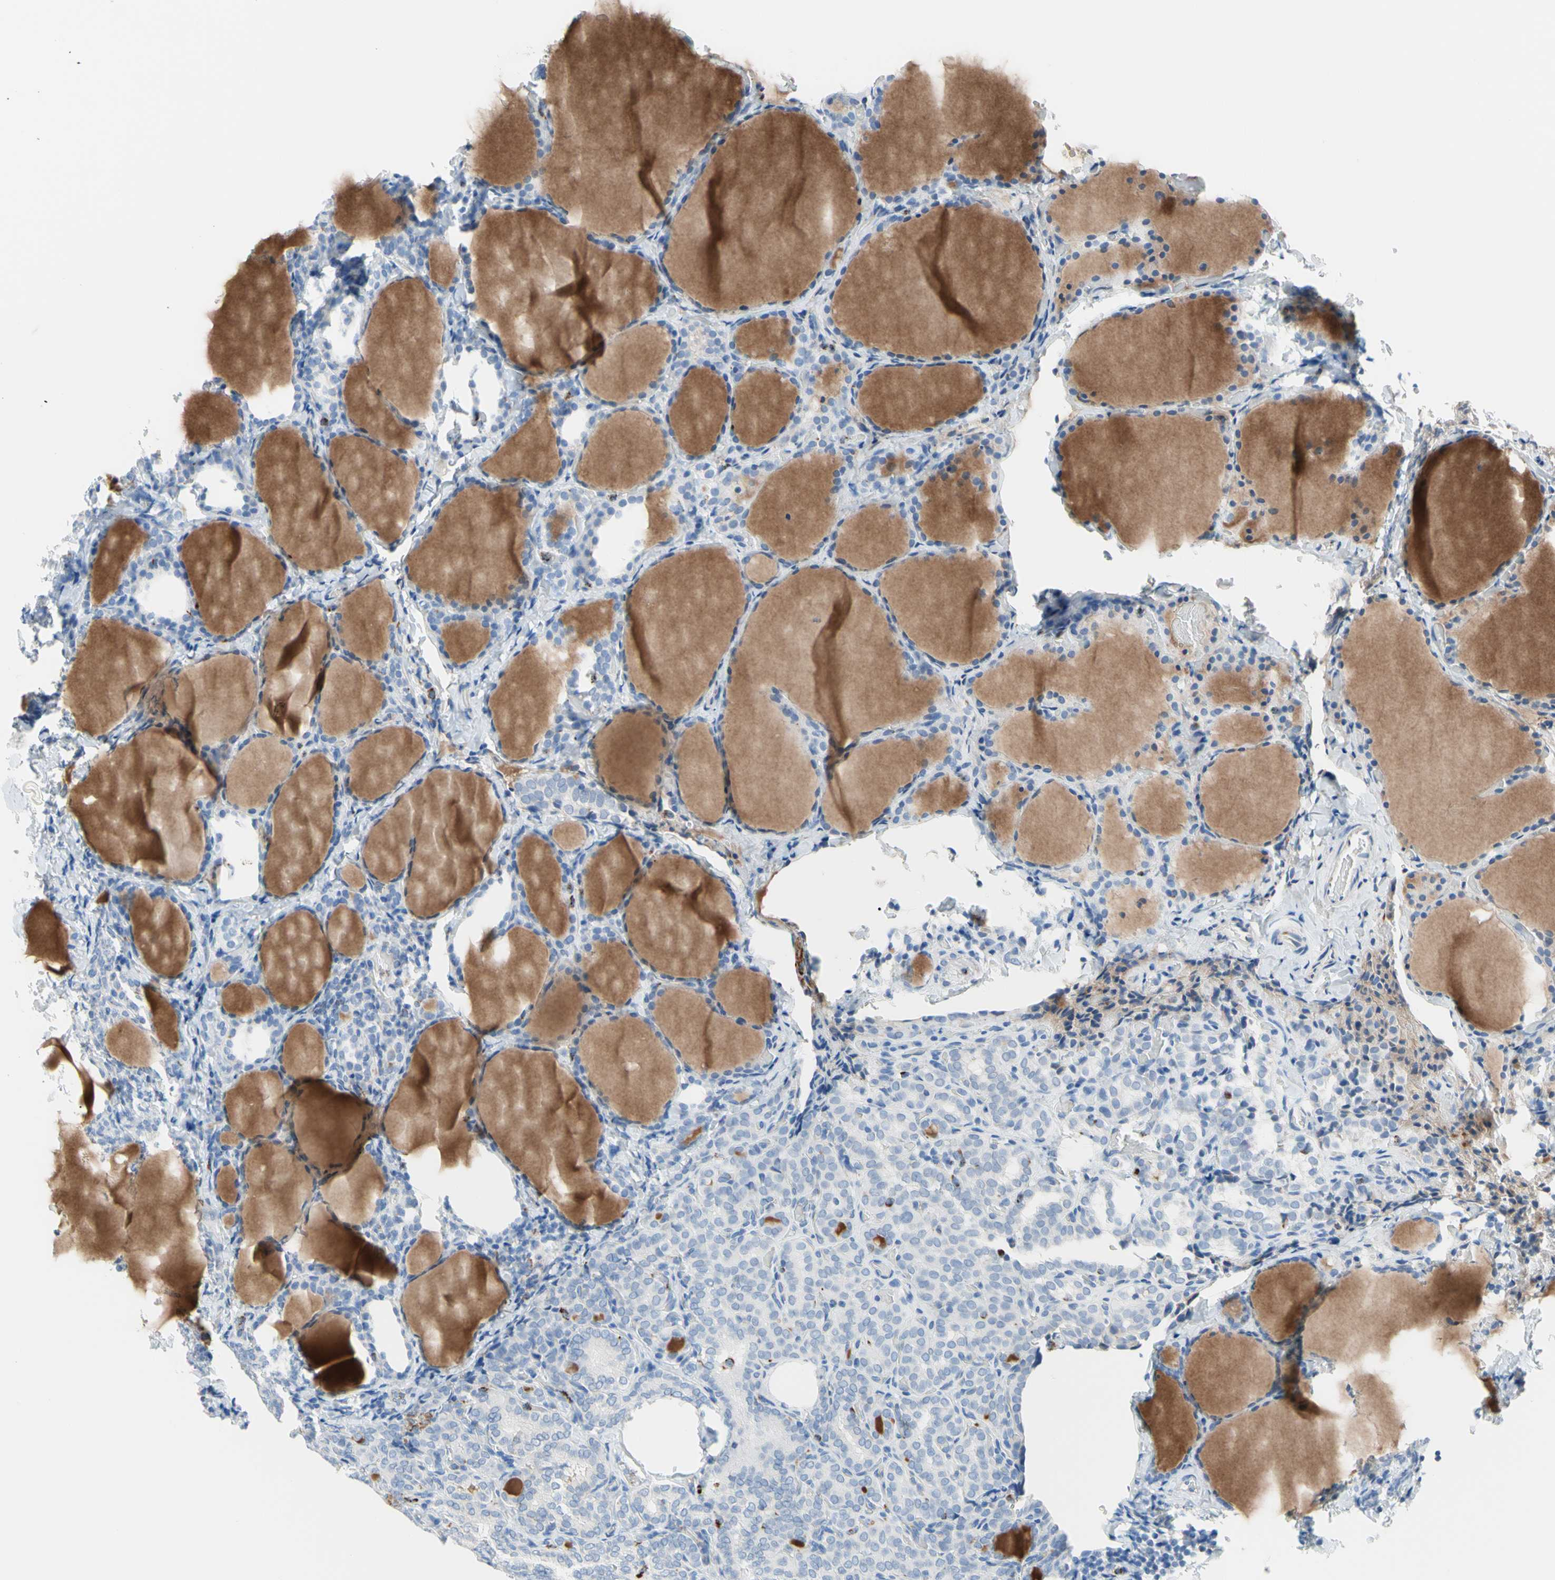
{"staining": {"intensity": "negative", "quantity": "none", "location": "none"}, "tissue": "thyroid cancer", "cell_type": "Tumor cells", "image_type": "cancer", "snomed": [{"axis": "morphology", "description": "Normal tissue, NOS"}, {"axis": "morphology", "description": "Papillary adenocarcinoma, NOS"}, {"axis": "topography", "description": "Thyroid gland"}], "caption": "Immunohistochemical staining of human thyroid cancer reveals no significant expression in tumor cells.", "gene": "CYSLTR1", "patient": {"sex": "female", "age": 30}}